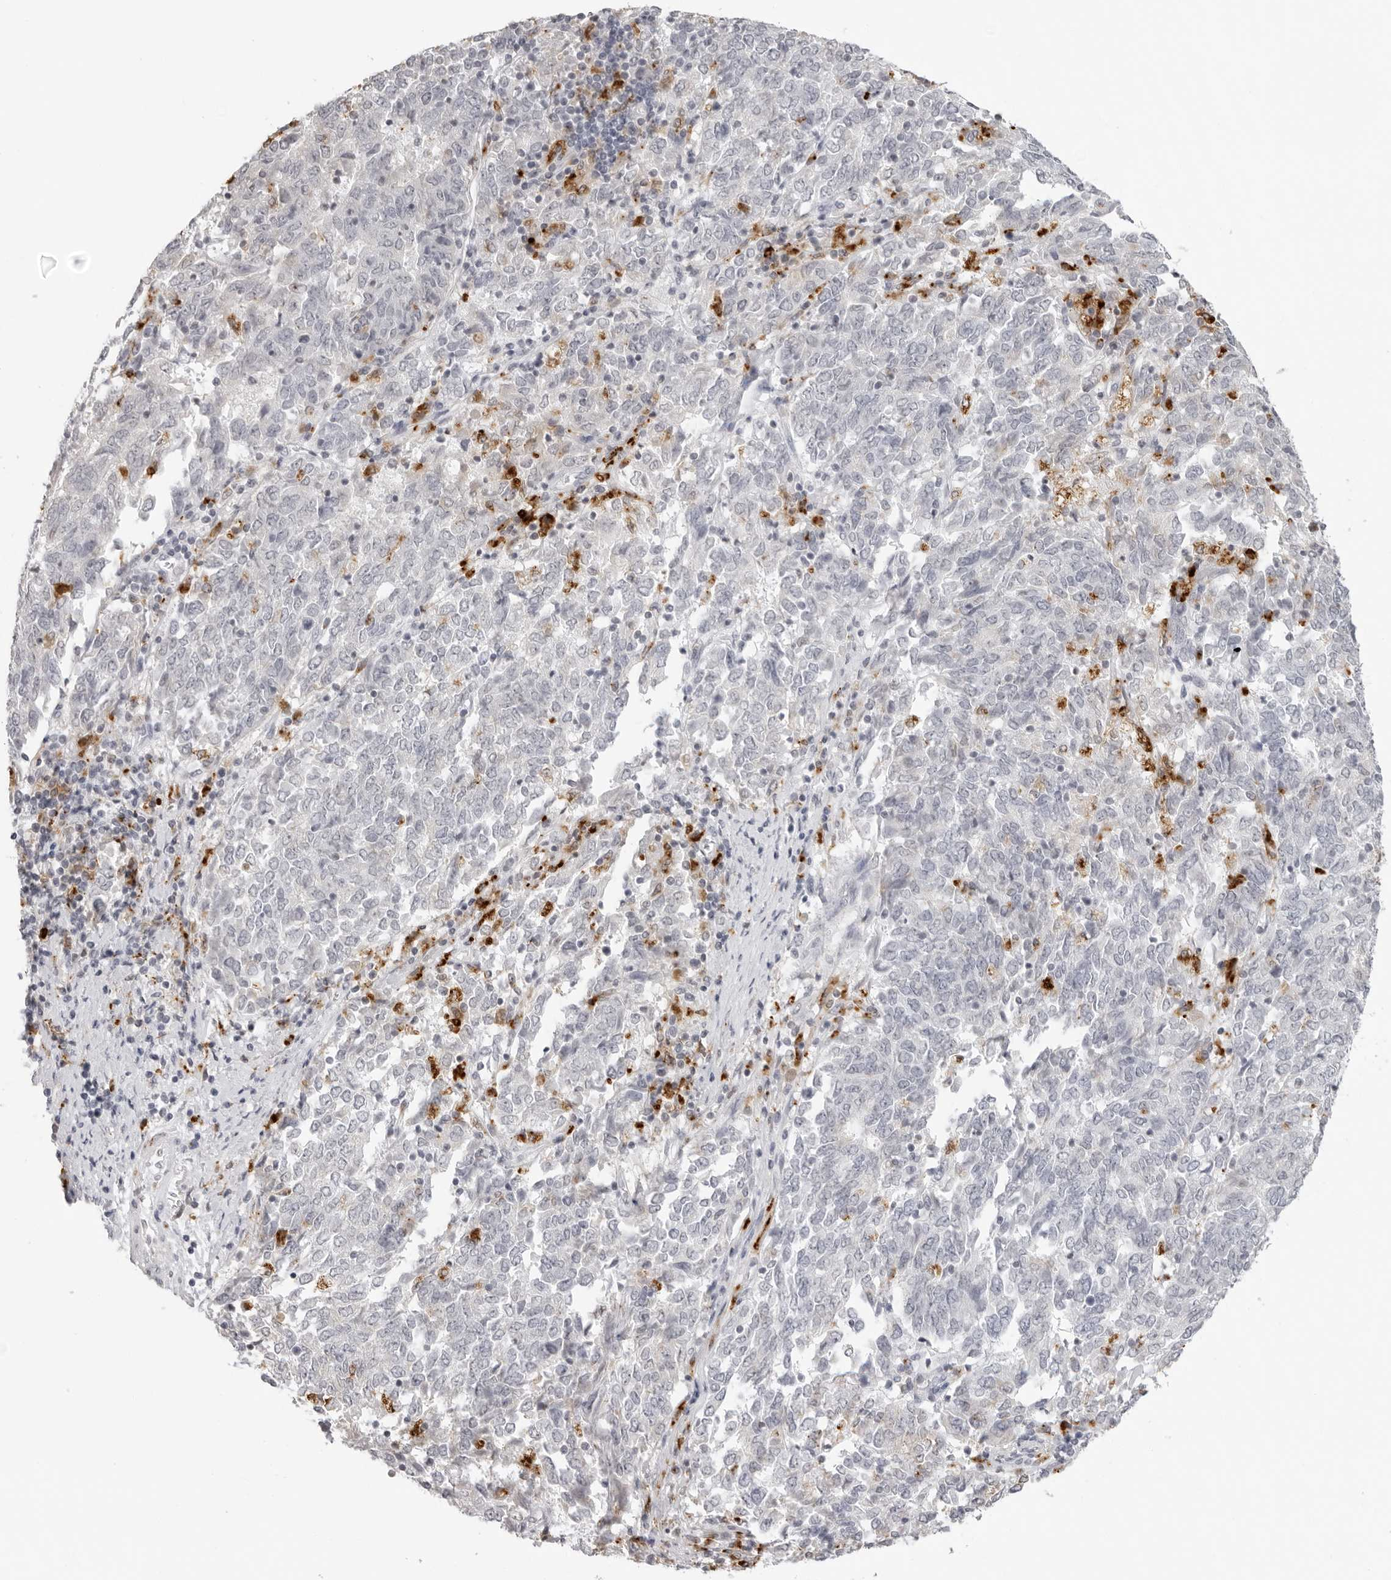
{"staining": {"intensity": "negative", "quantity": "none", "location": "none"}, "tissue": "endometrial cancer", "cell_type": "Tumor cells", "image_type": "cancer", "snomed": [{"axis": "morphology", "description": "Adenocarcinoma, NOS"}, {"axis": "topography", "description": "Endometrium"}], "caption": "The image reveals no staining of tumor cells in endometrial cancer.", "gene": "IL25", "patient": {"sex": "female", "age": 80}}